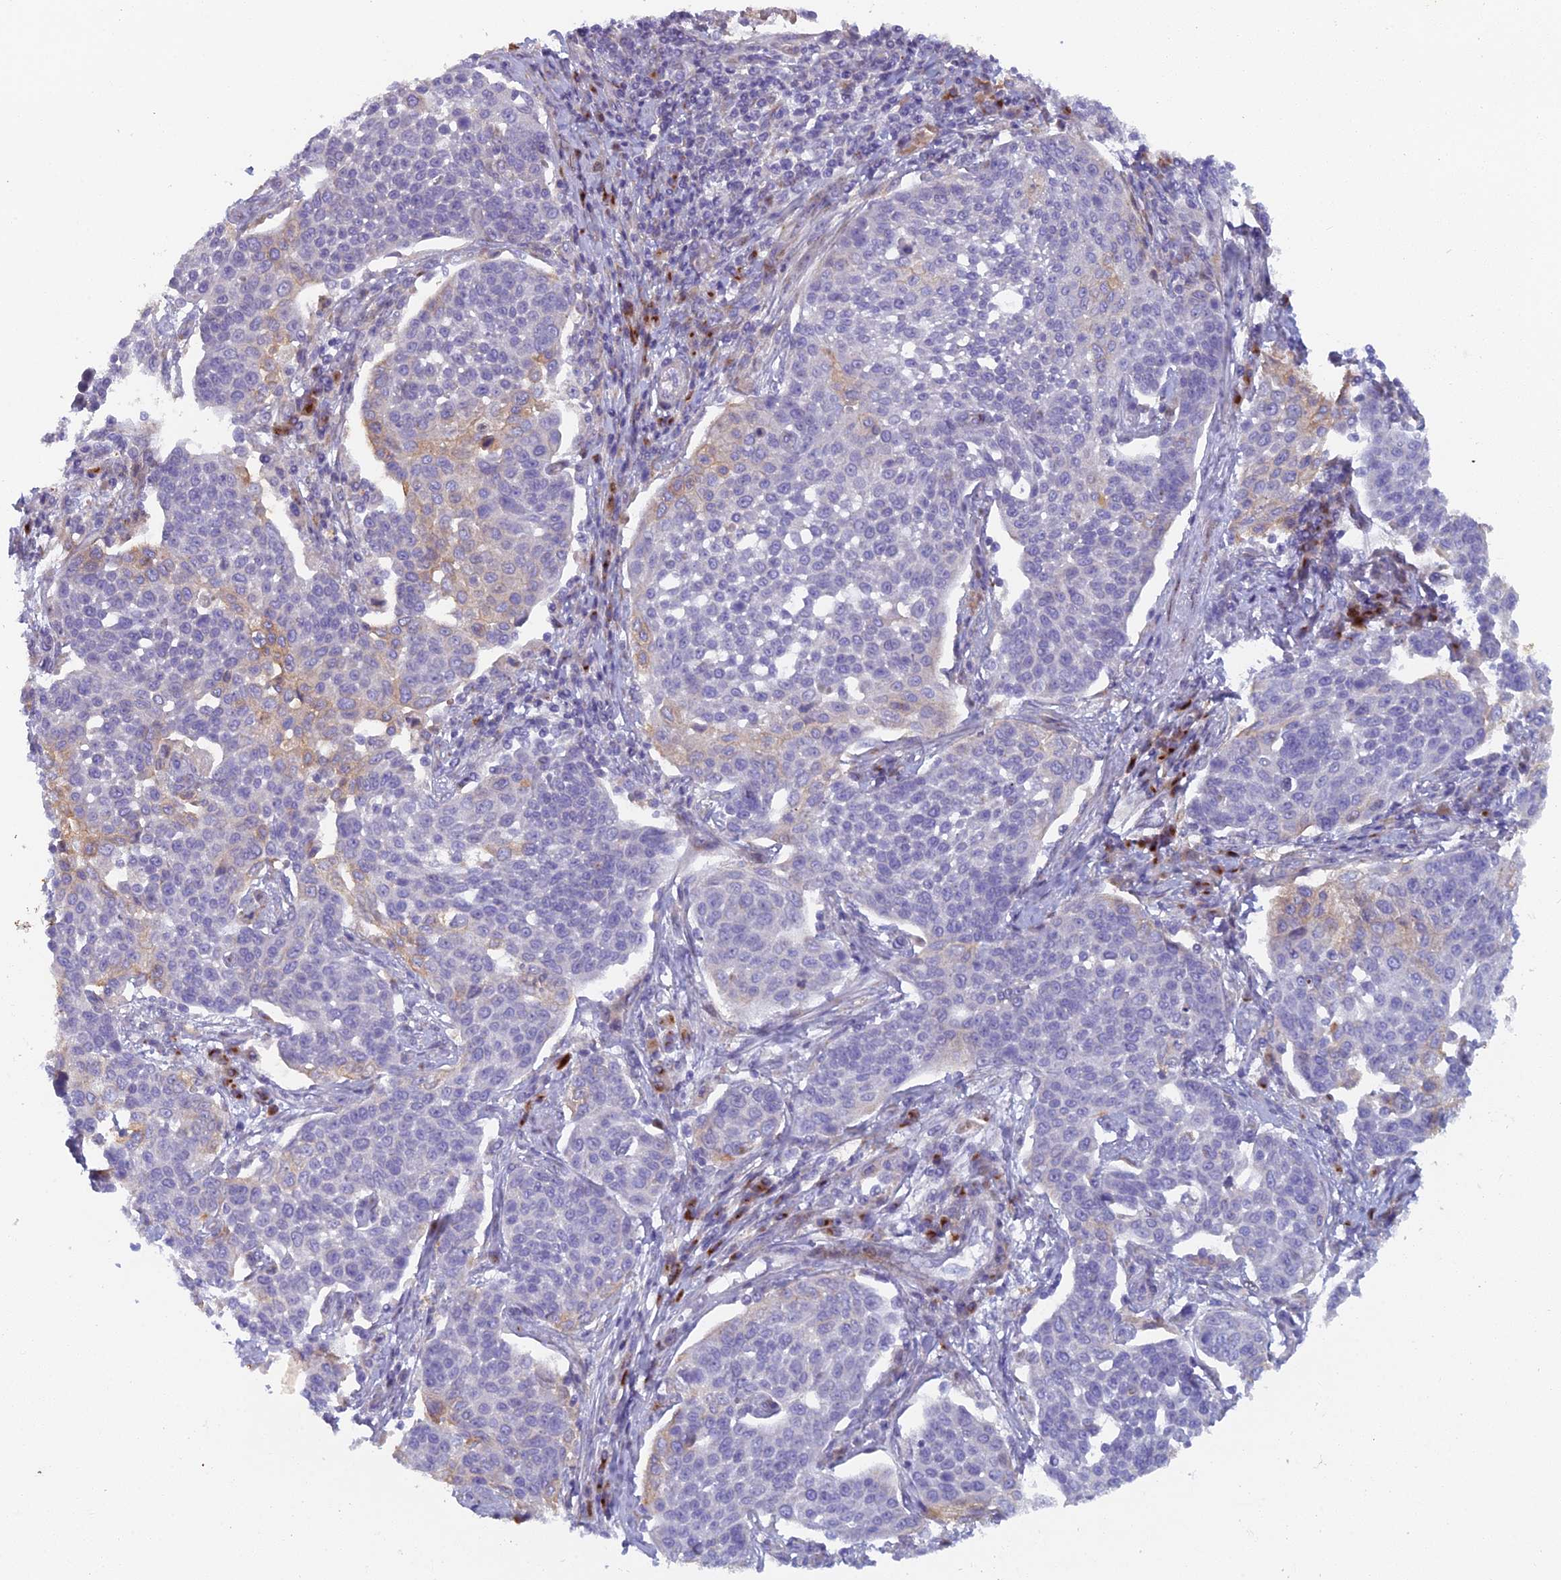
{"staining": {"intensity": "negative", "quantity": "none", "location": "none"}, "tissue": "cervical cancer", "cell_type": "Tumor cells", "image_type": "cancer", "snomed": [{"axis": "morphology", "description": "Squamous cell carcinoma, NOS"}, {"axis": "topography", "description": "Cervix"}], "caption": "Tumor cells show no significant positivity in cervical cancer (squamous cell carcinoma).", "gene": "B9D2", "patient": {"sex": "female", "age": 34}}